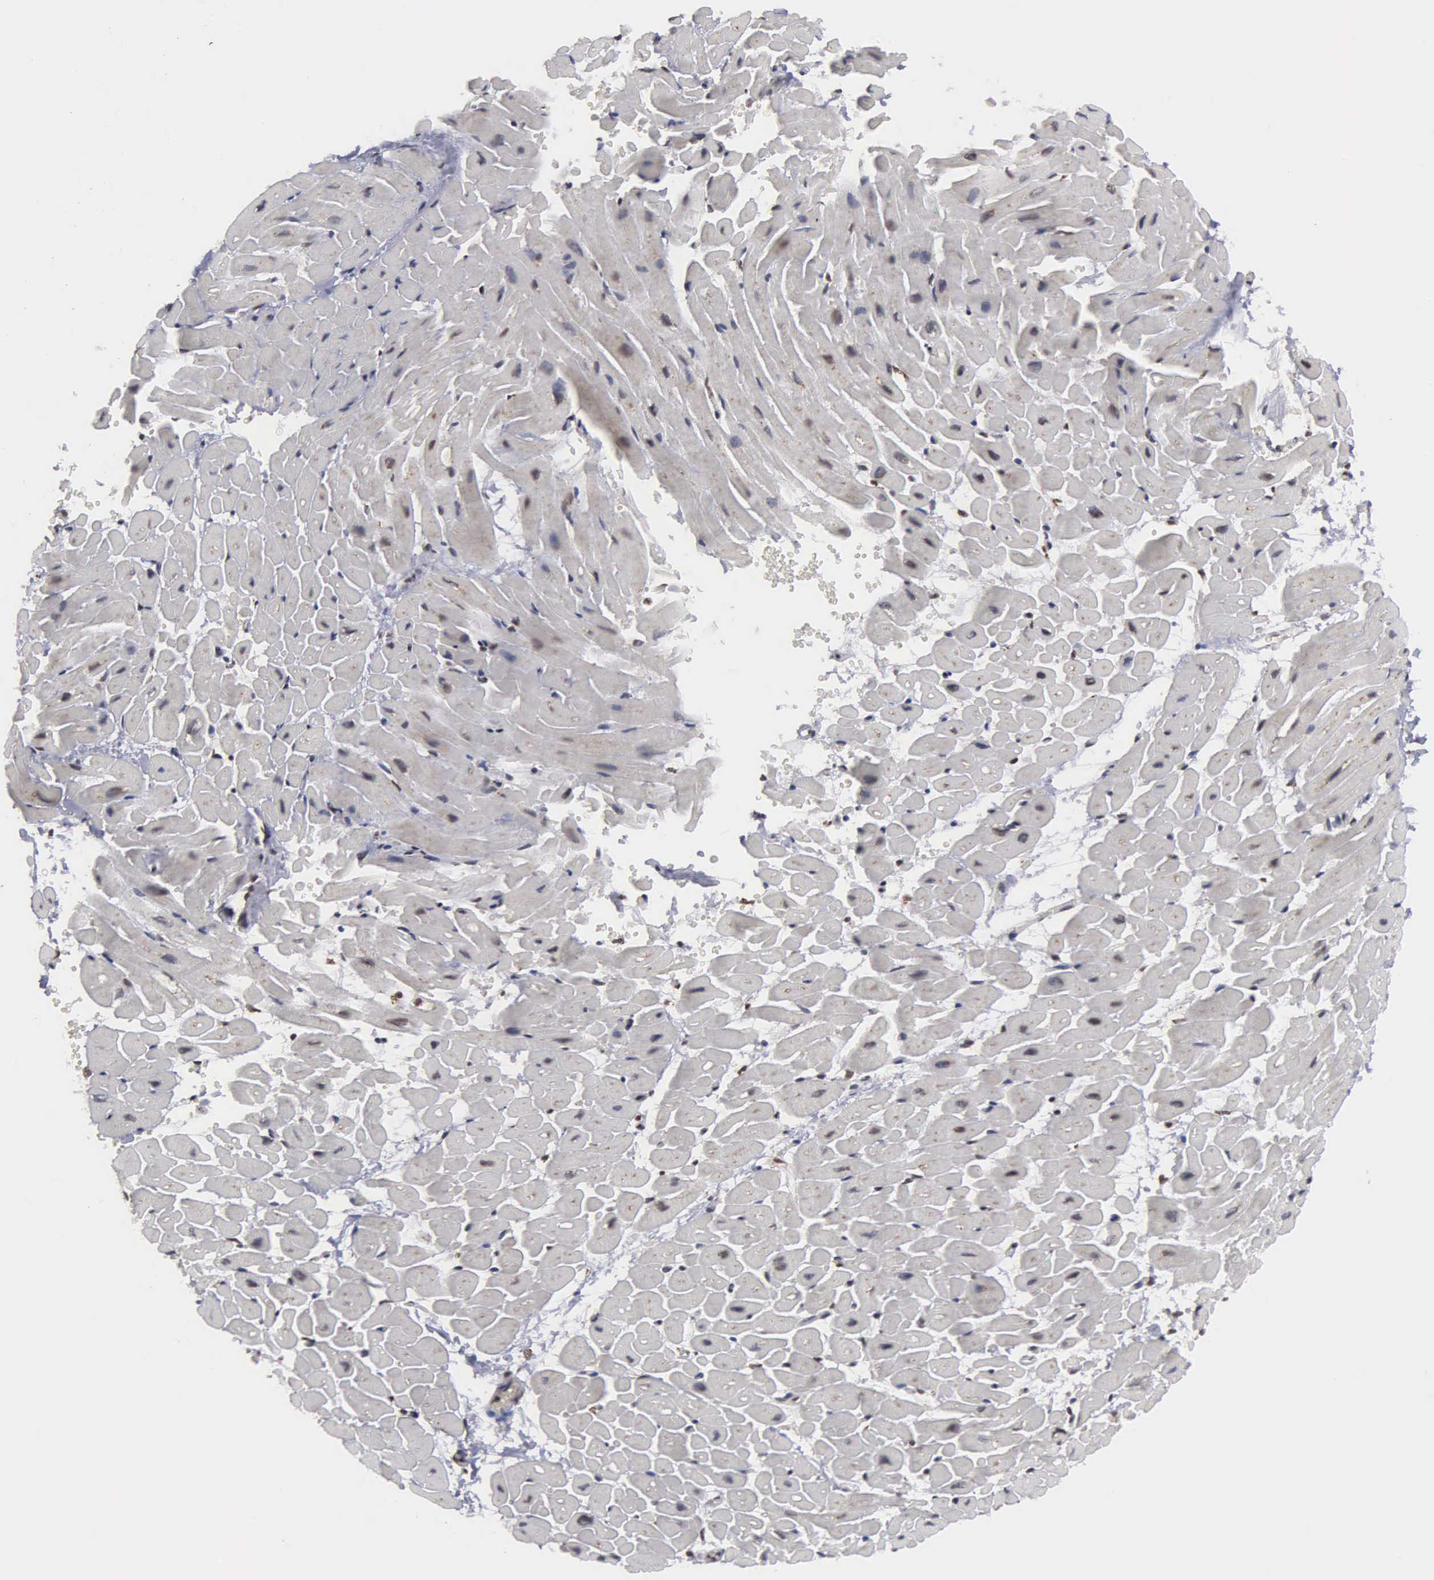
{"staining": {"intensity": "weak", "quantity": "25%-75%", "location": "nuclear"}, "tissue": "heart muscle", "cell_type": "Cardiomyocytes", "image_type": "normal", "snomed": [{"axis": "morphology", "description": "Normal tissue, NOS"}, {"axis": "topography", "description": "Heart"}], "caption": "Immunohistochemical staining of unremarkable human heart muscle exhibits weak nuclear protein expression in about 25%-75% of cardiomyocytes. Using DAB (3,3'-diaminobenzidine) (brown) and hematoxylin (blue) stains, captured at high magnification using brightfield microscopy.", "gene": "GTF2A1", "patient": {"sex": "male", "age": 45}}